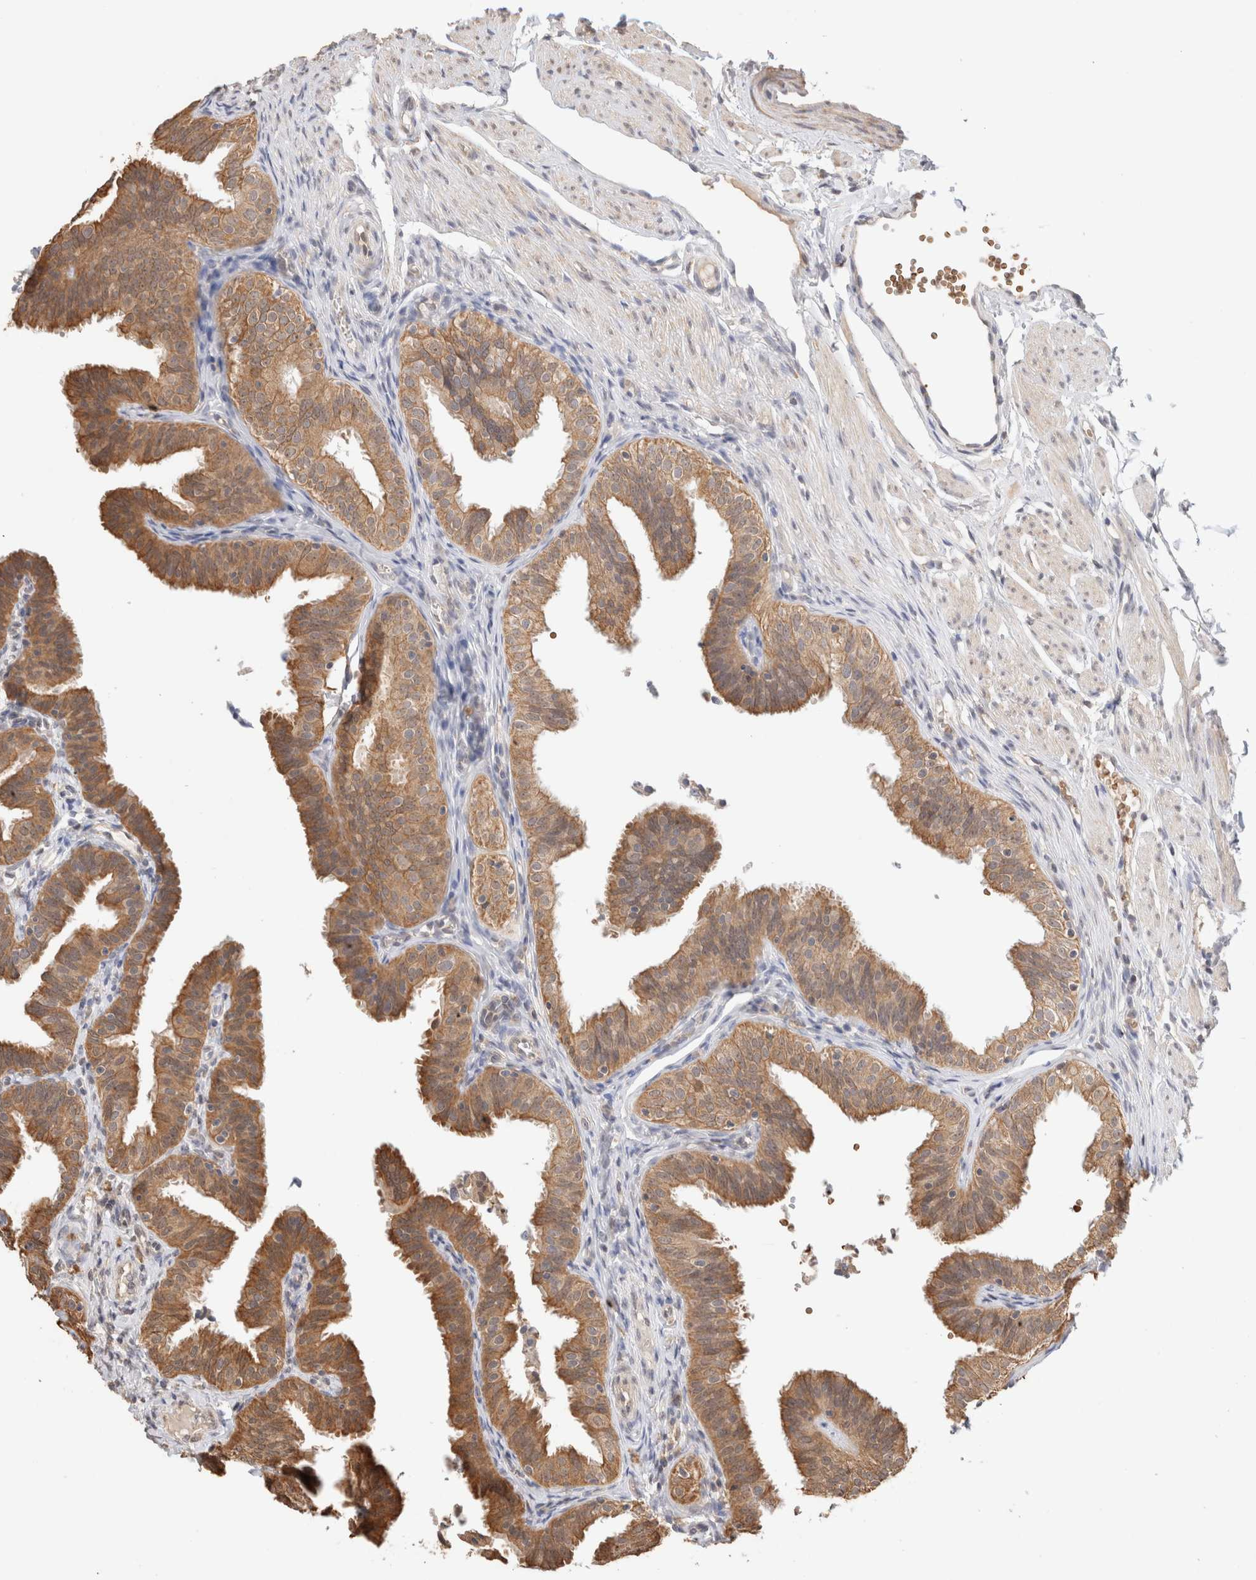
{"staining": {"intensity": "moderate", "quantity": ">75%", "location": "cytoplasmic/membranous"}, "tissue": "fallopian tube", "cell_type": "Glandular cells", "image_type": "normal", "snomed": [{"axis": "morphology", "description": "Normal tissue, NOS"}, {"axis": "topography", "description": "Fallopian tube"}], "caption": "Immunohistochemical staining of benign human fallopian tube exhibits medium levels of moderate cytoplasmic/membranous staining in about >75% of glandular cells.", "gene": "CA13", "patient": {"sex": "female", "age": 35}}